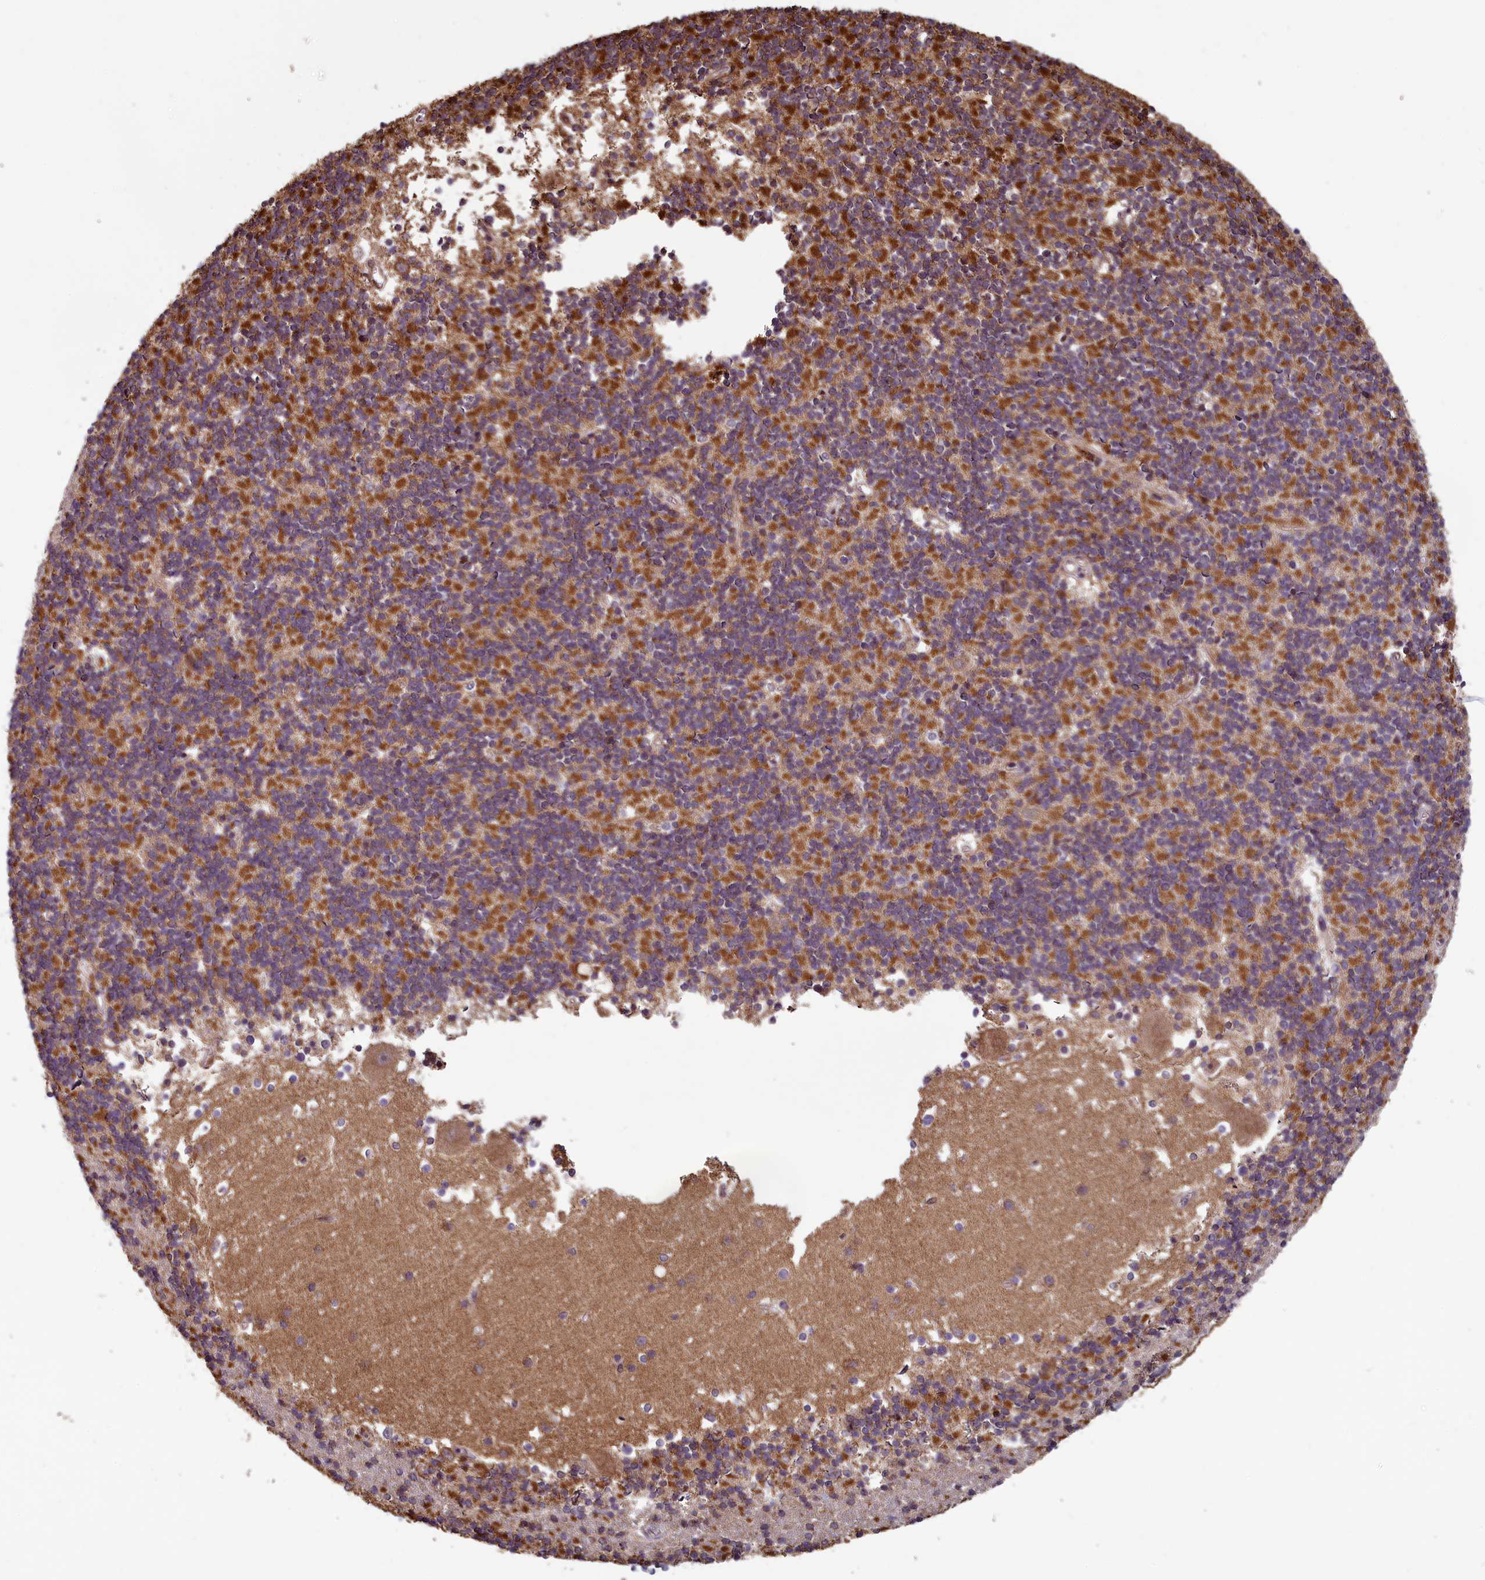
{"staining": {"intensity": "moderate", "quantity": "25%-75%", "location": "cytoplasmic/membranous"}, "tissue": "cerebellum", "cell_type": "Cells in granular layer", "image_type": "normal", "snomed": [{"axis": "morphology", "description": "Normal tissue, NOS"}, {"axis": "topography", "description": "Cerebellum"}], "caption": "About 25%-75% of cells in granular layer in normal cerebellum exhibit moderate cytoplasmic/membranous protein positivity as visualized by brown immunohistochemical staining.", "gene": "CCDC15", "patient": {"sex": "male", "age": 54}}